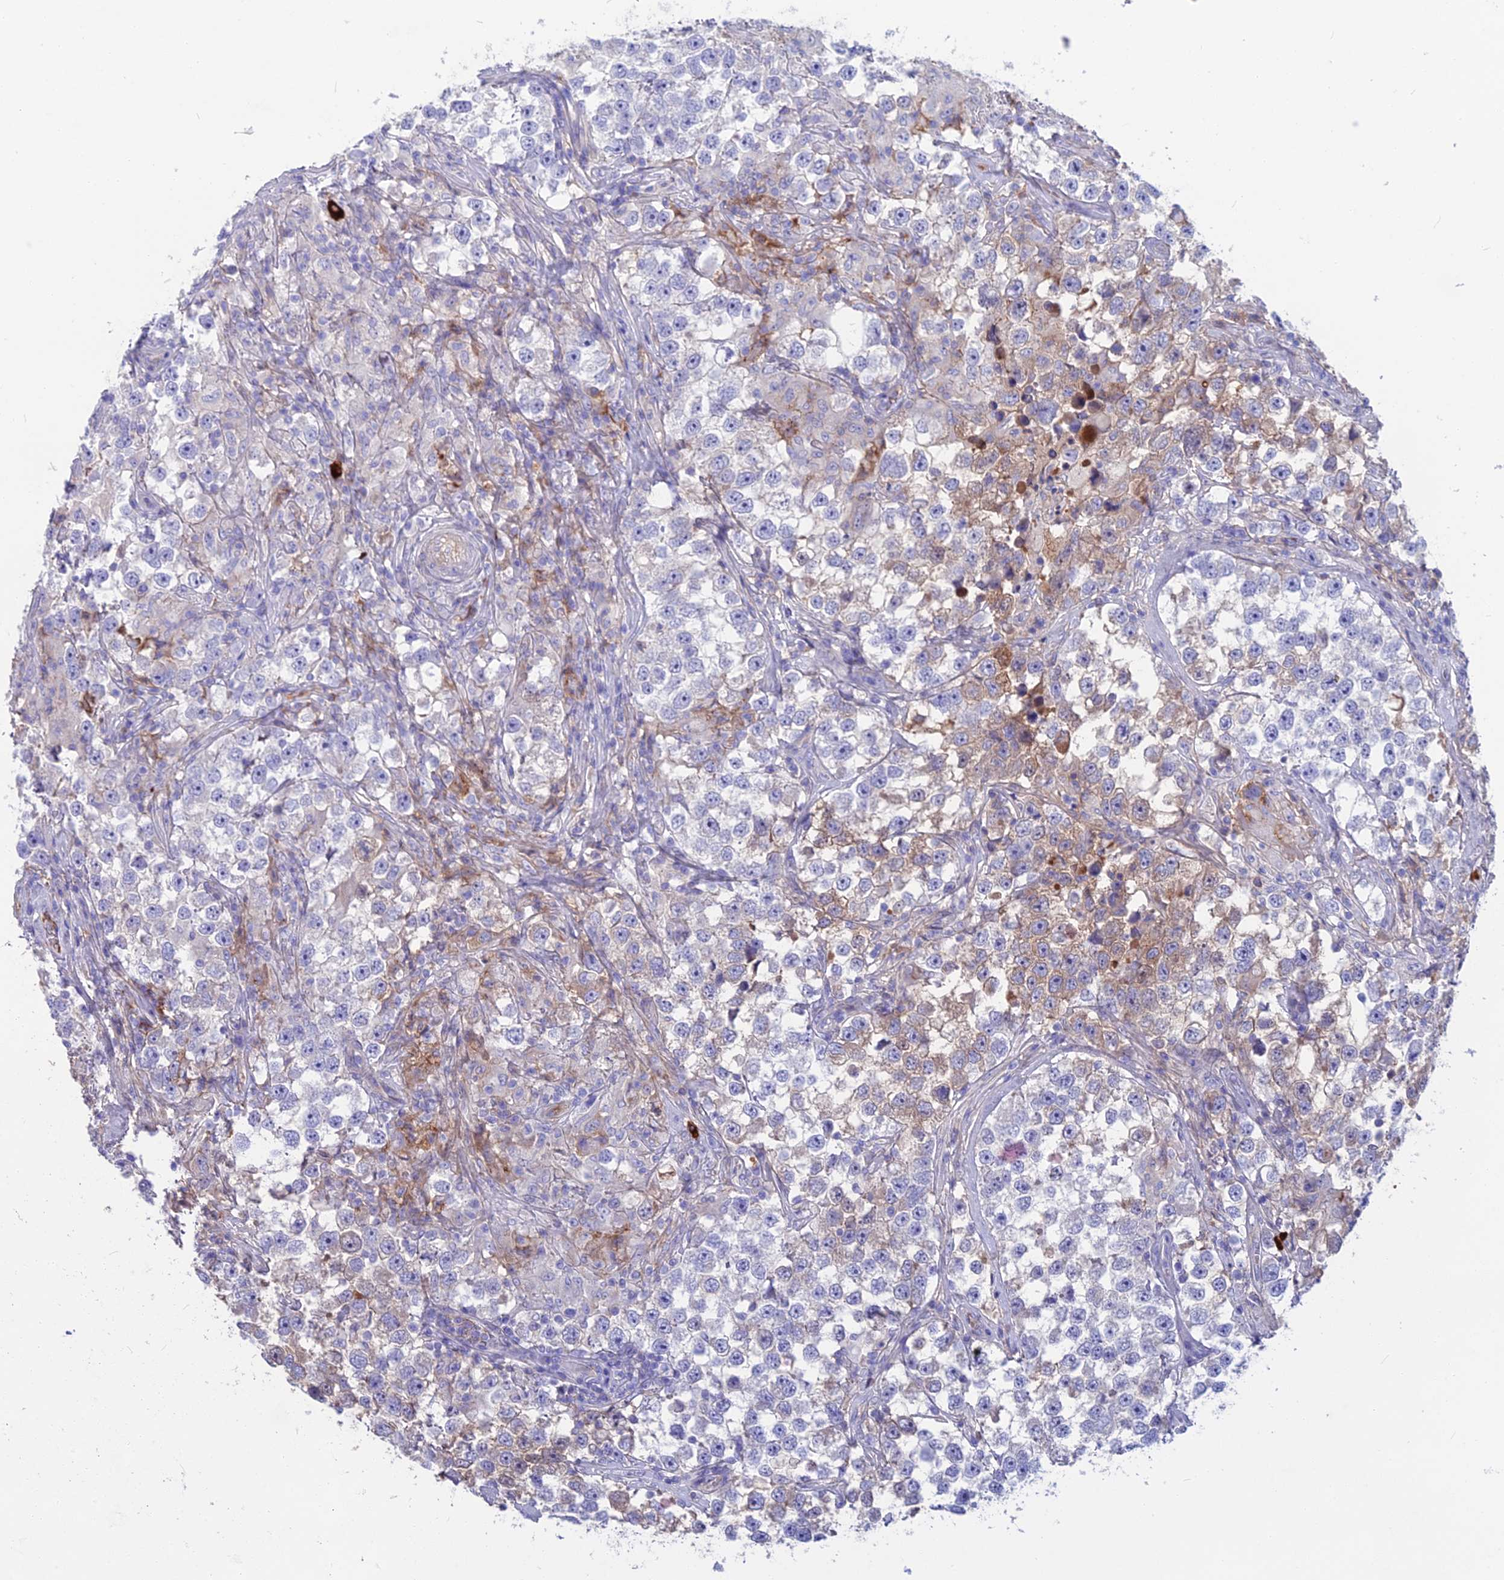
{"staining": {"intensity": "negative", "quantity": "none", "location": "none"}, "tissue": "testis cancer", "cell_type": "Tumor cells", "image_type": "cancer", "snomed": [{"axis": "morphology", "description": "Seminoma, NOS"}, {"axis": "topography", "description": "Testis"}], "caption": "Immunohistochemistry micrograph of seminoma (testis) stained for a protein (brown), which exhibits no positivity in tumor cells.", "gene": "SNAP91", "patient": {"sex": "male", "age": 46}}